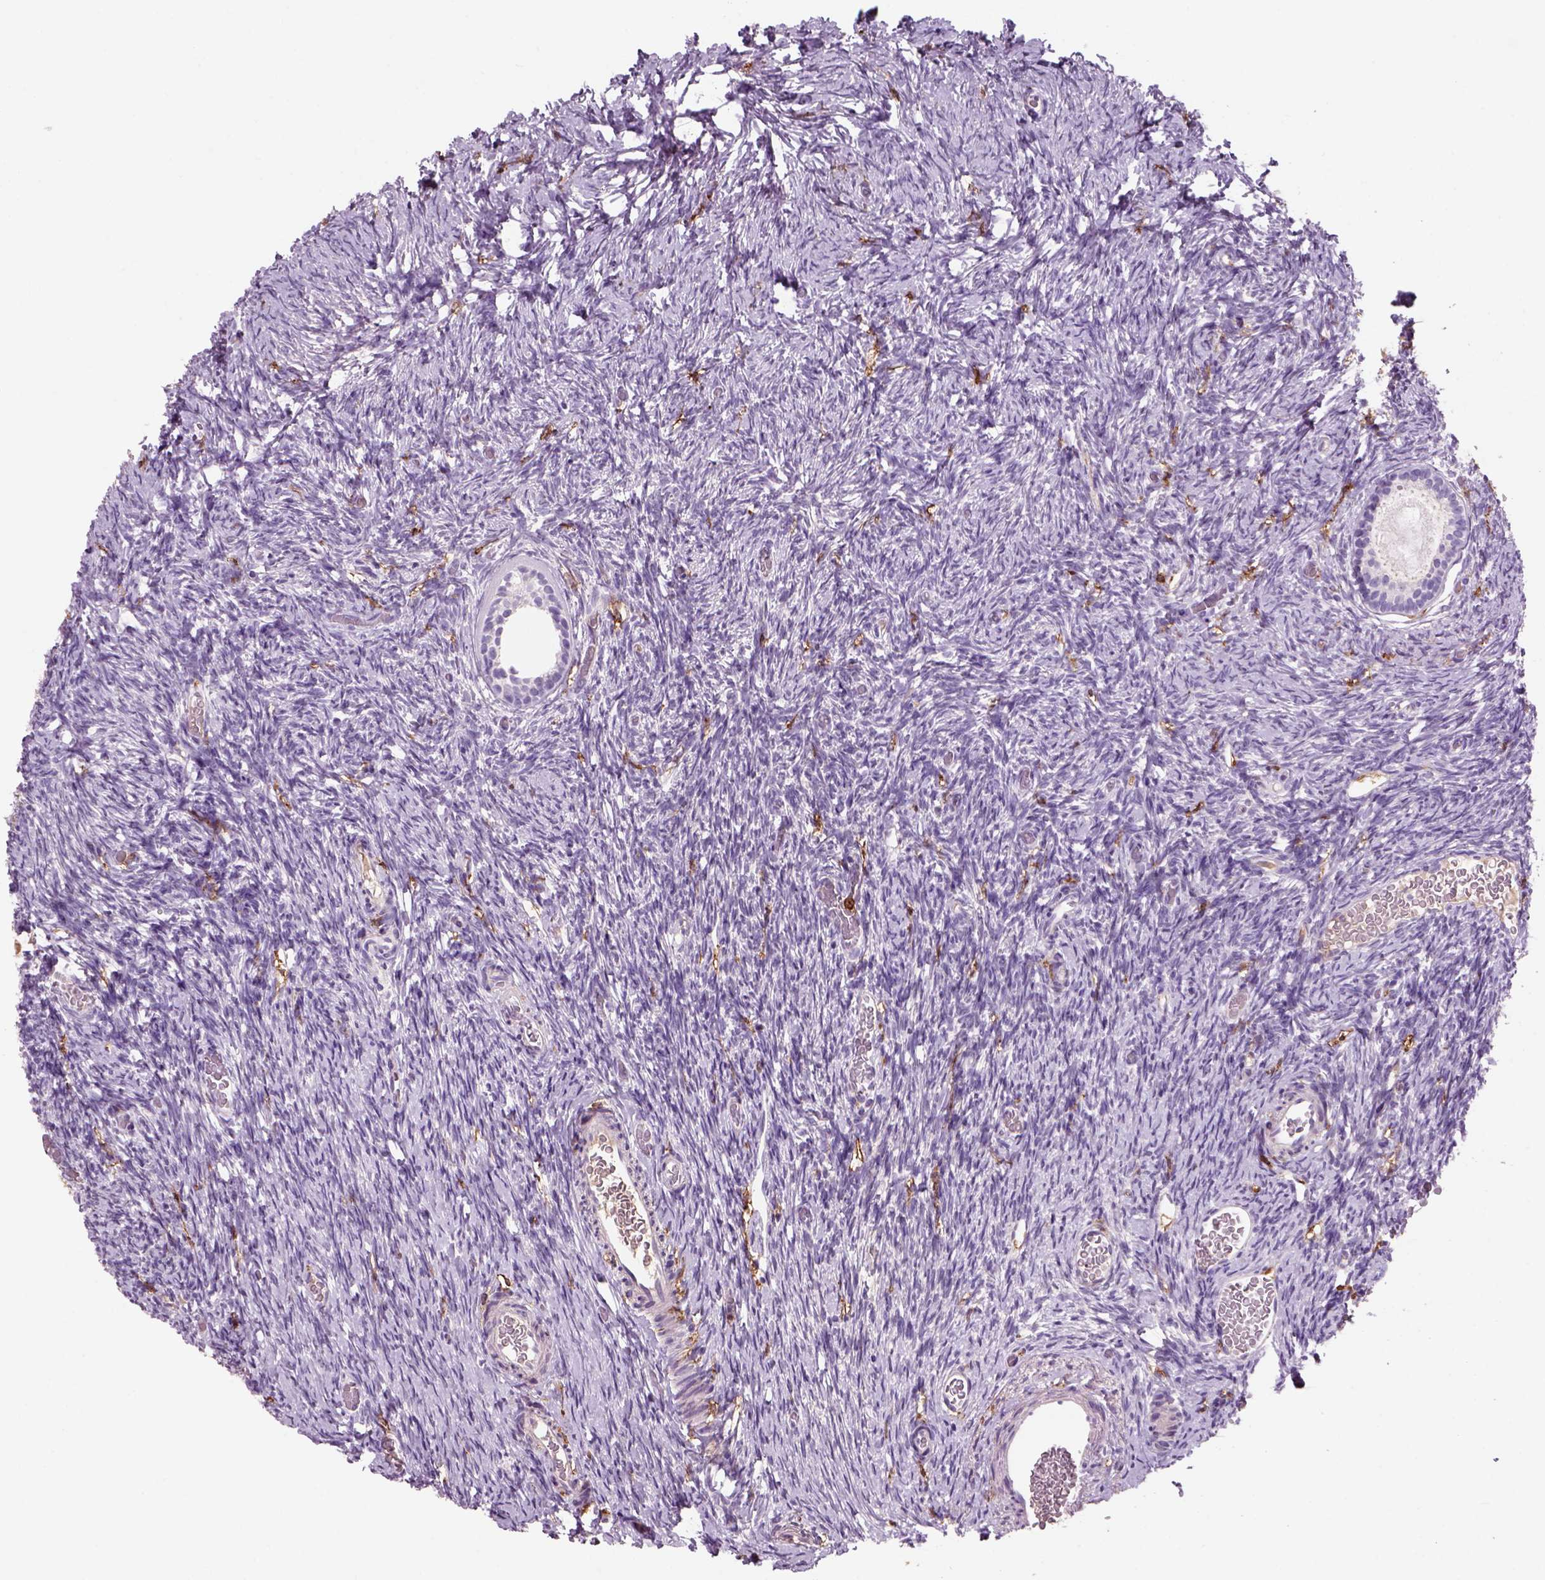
{"staining": {"intensity": "negative", "quantity": "none", "location": "none"}, "tissue": "ovary", "cell_type": "Follicle cells", "image_type": "normal", "snomed": [{"axis": "morphology", "description": "Normal tissue, NOS"}, {"axis": "topography", "description": "Ovary"}], "caption": "This is an IHC histopathology image of normal ovary. There is no positivity in follicle cells.", "gene": "CD14", "patient": {"sex": "female", "age": 39}}